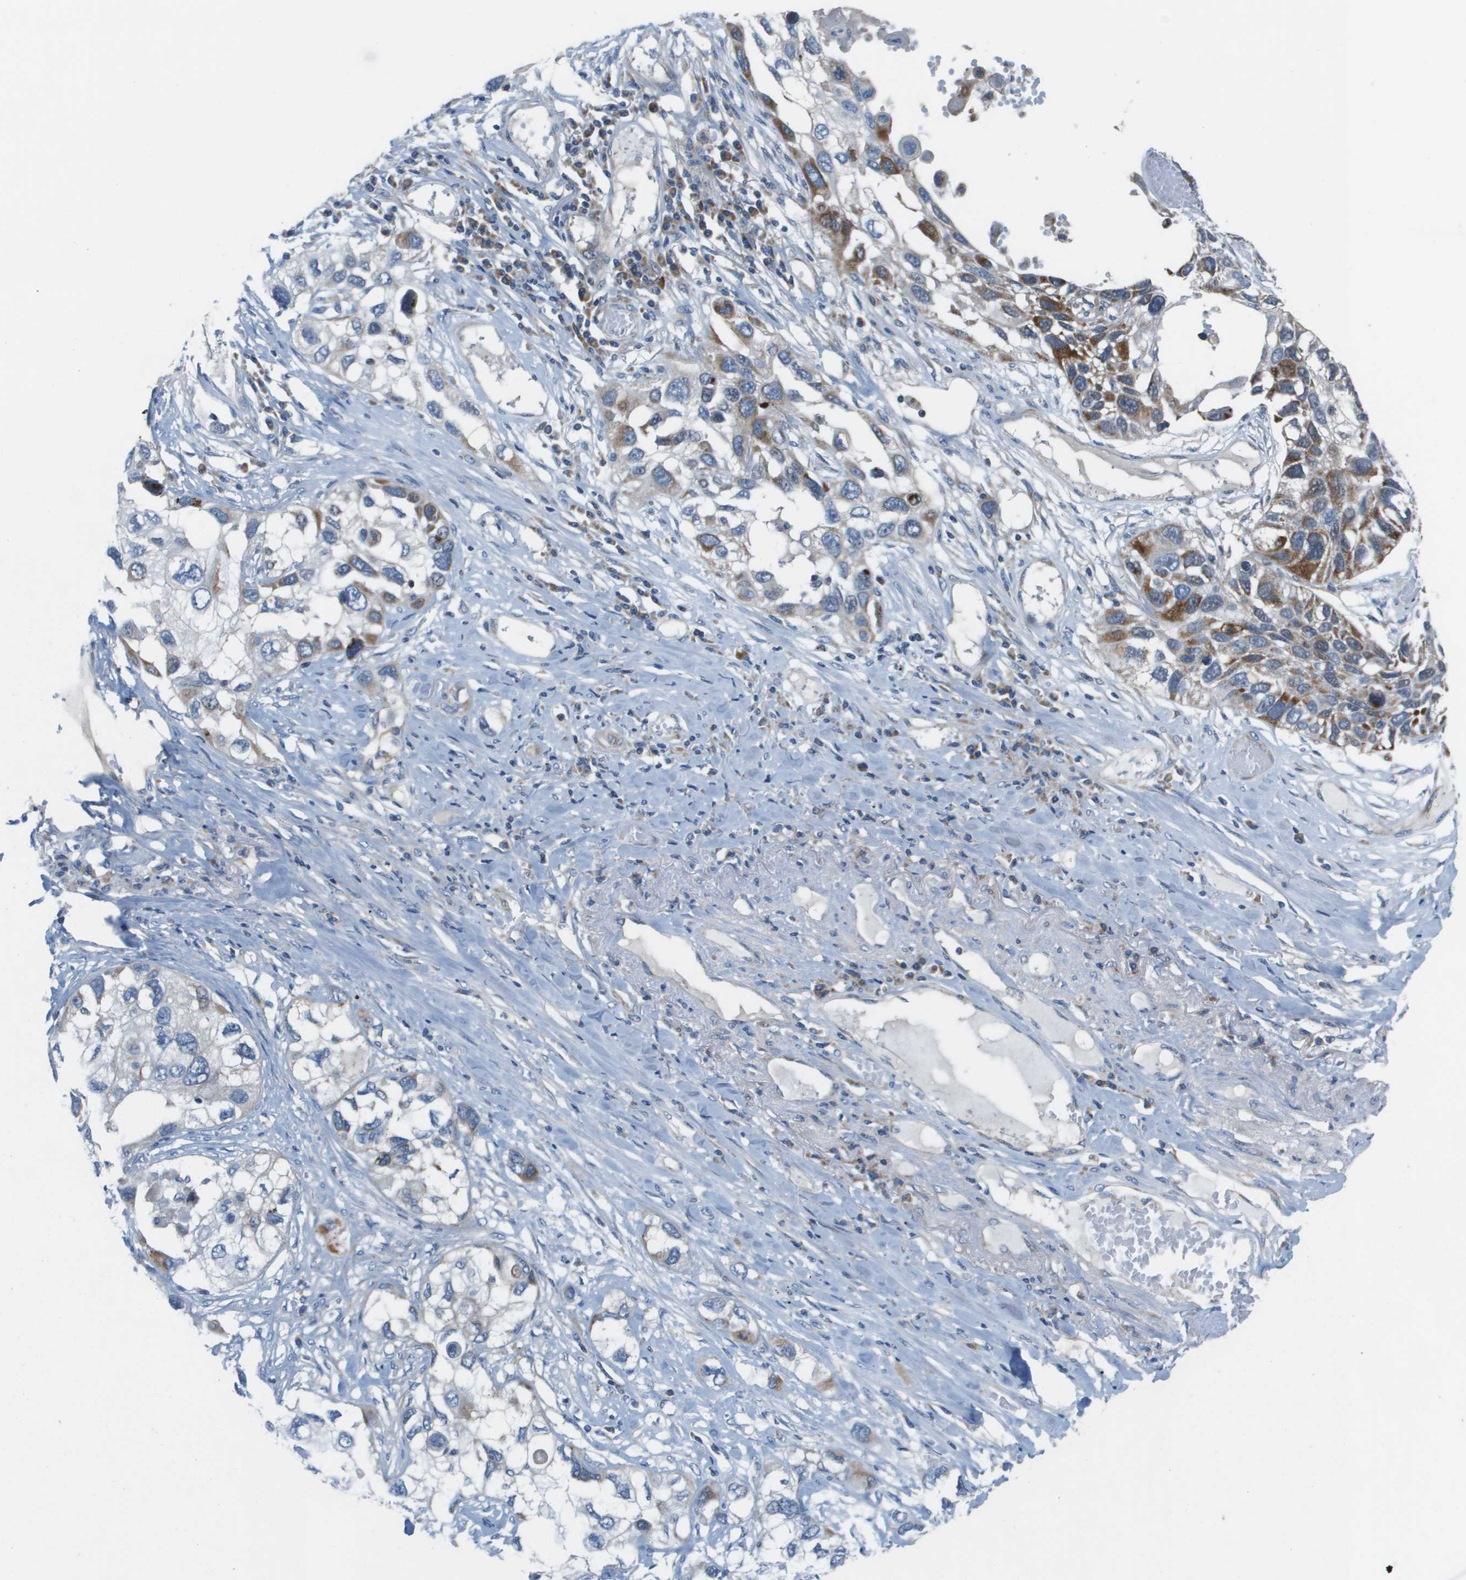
{"staining": {"intensity": "moderate", "quantity": "25%-75%", "location": "cytoplasmic/membranous"}, "tissue": "lung cancer", "cell_type": "Tumor cells", "image_type": "cancer", "snomed": [{"axis": "morphology", "description": "Squamous cell carcinoma, NOS"}, {"axis": "topography", "description": "Lung"}], "caption": "IHC (DAB) staining of lung cancer (squamous cell carcinoma) shows moderate cytoplasmic/membranous protein expression in about 25%-75% of tumor cells. (Stains: DAB (3,3'-diaminobenzidine) in brown, nuclei in blue, Microscopy: brightfield microscopy at high magnification).", "gene": "GALNT6", "patient": {"sex": "male", "age": 71}}